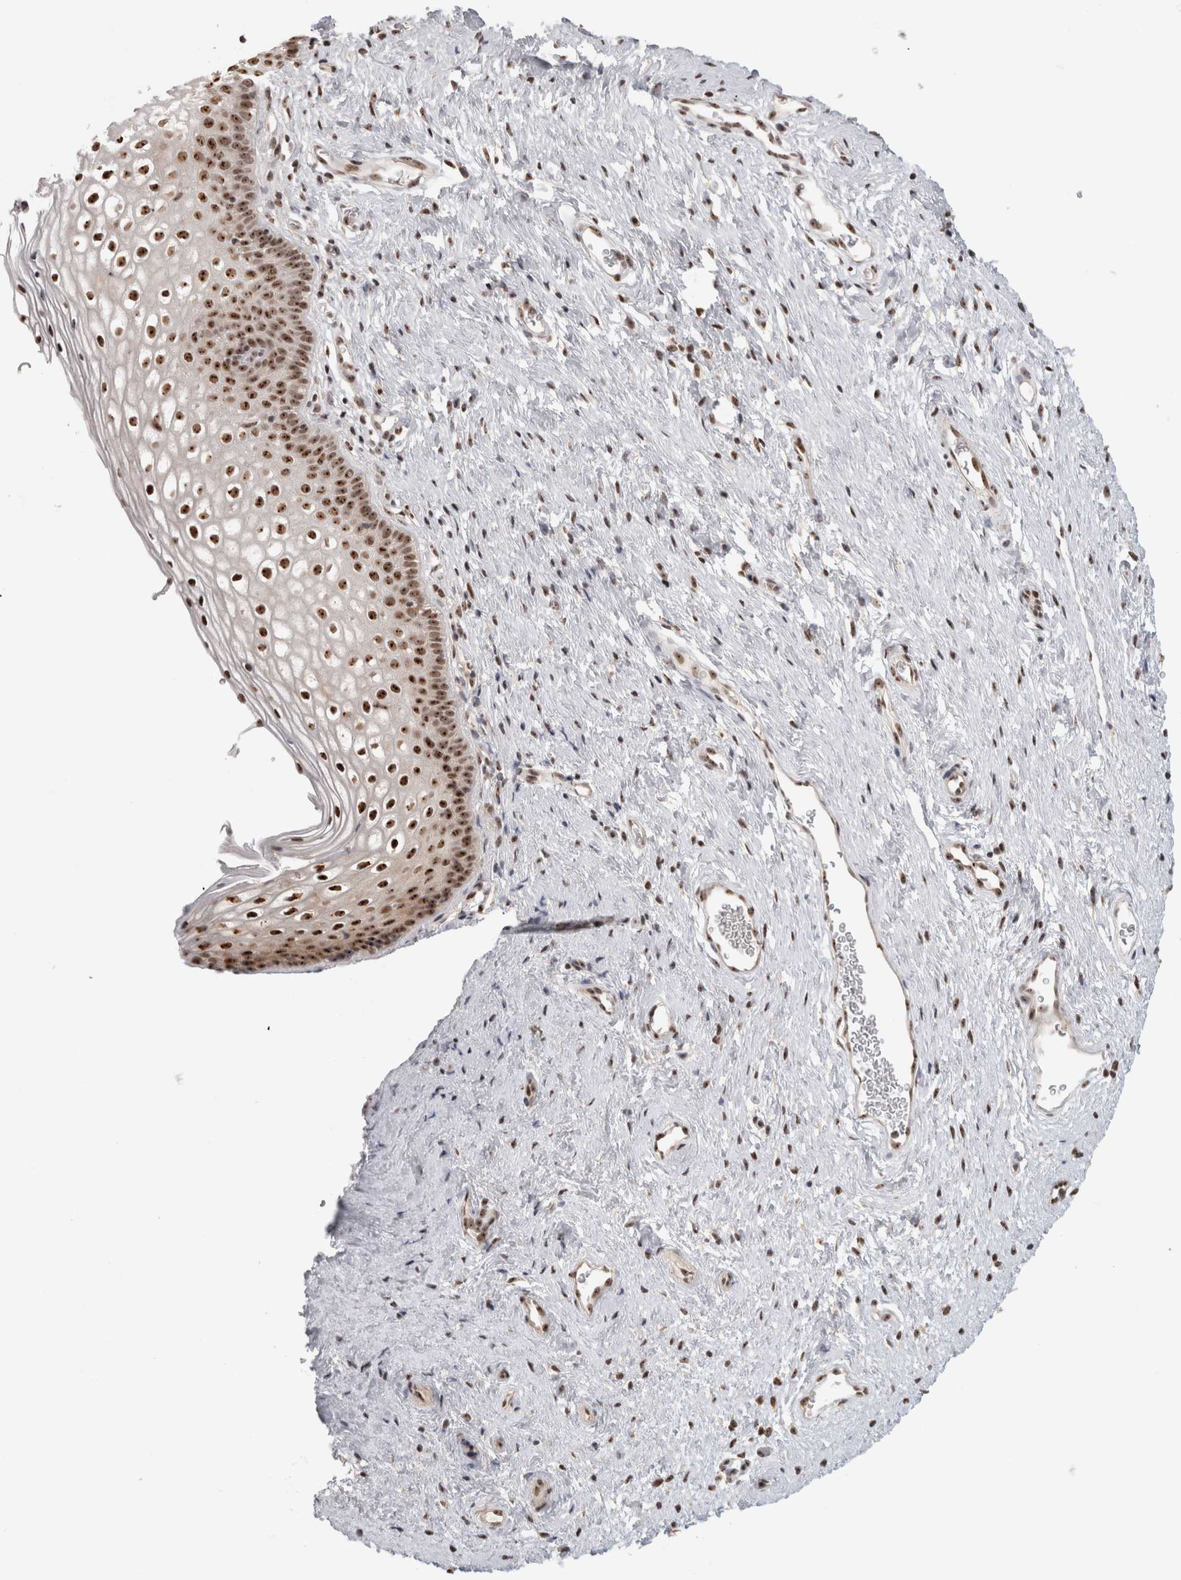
{"staining": {"intensity": "moderate", "quantity": ">75%", "location": "nuclear"}, "tissue": "cervix", "cell_type": "Glandular cells", "image_type": "normal", "snomed": [{"axis": "morphology", "description": "Normal tissue, NOS"}, {"axis": "topography", "description": "Cervix"}], "caption": "Immunohistochemical staining of normal human cervix exhibits medium levels of moderate nuclear staining in about >75% of glandular cells.", "gene": "EBNA1BP2", "patient": {"sex": "female", "age": 27}}